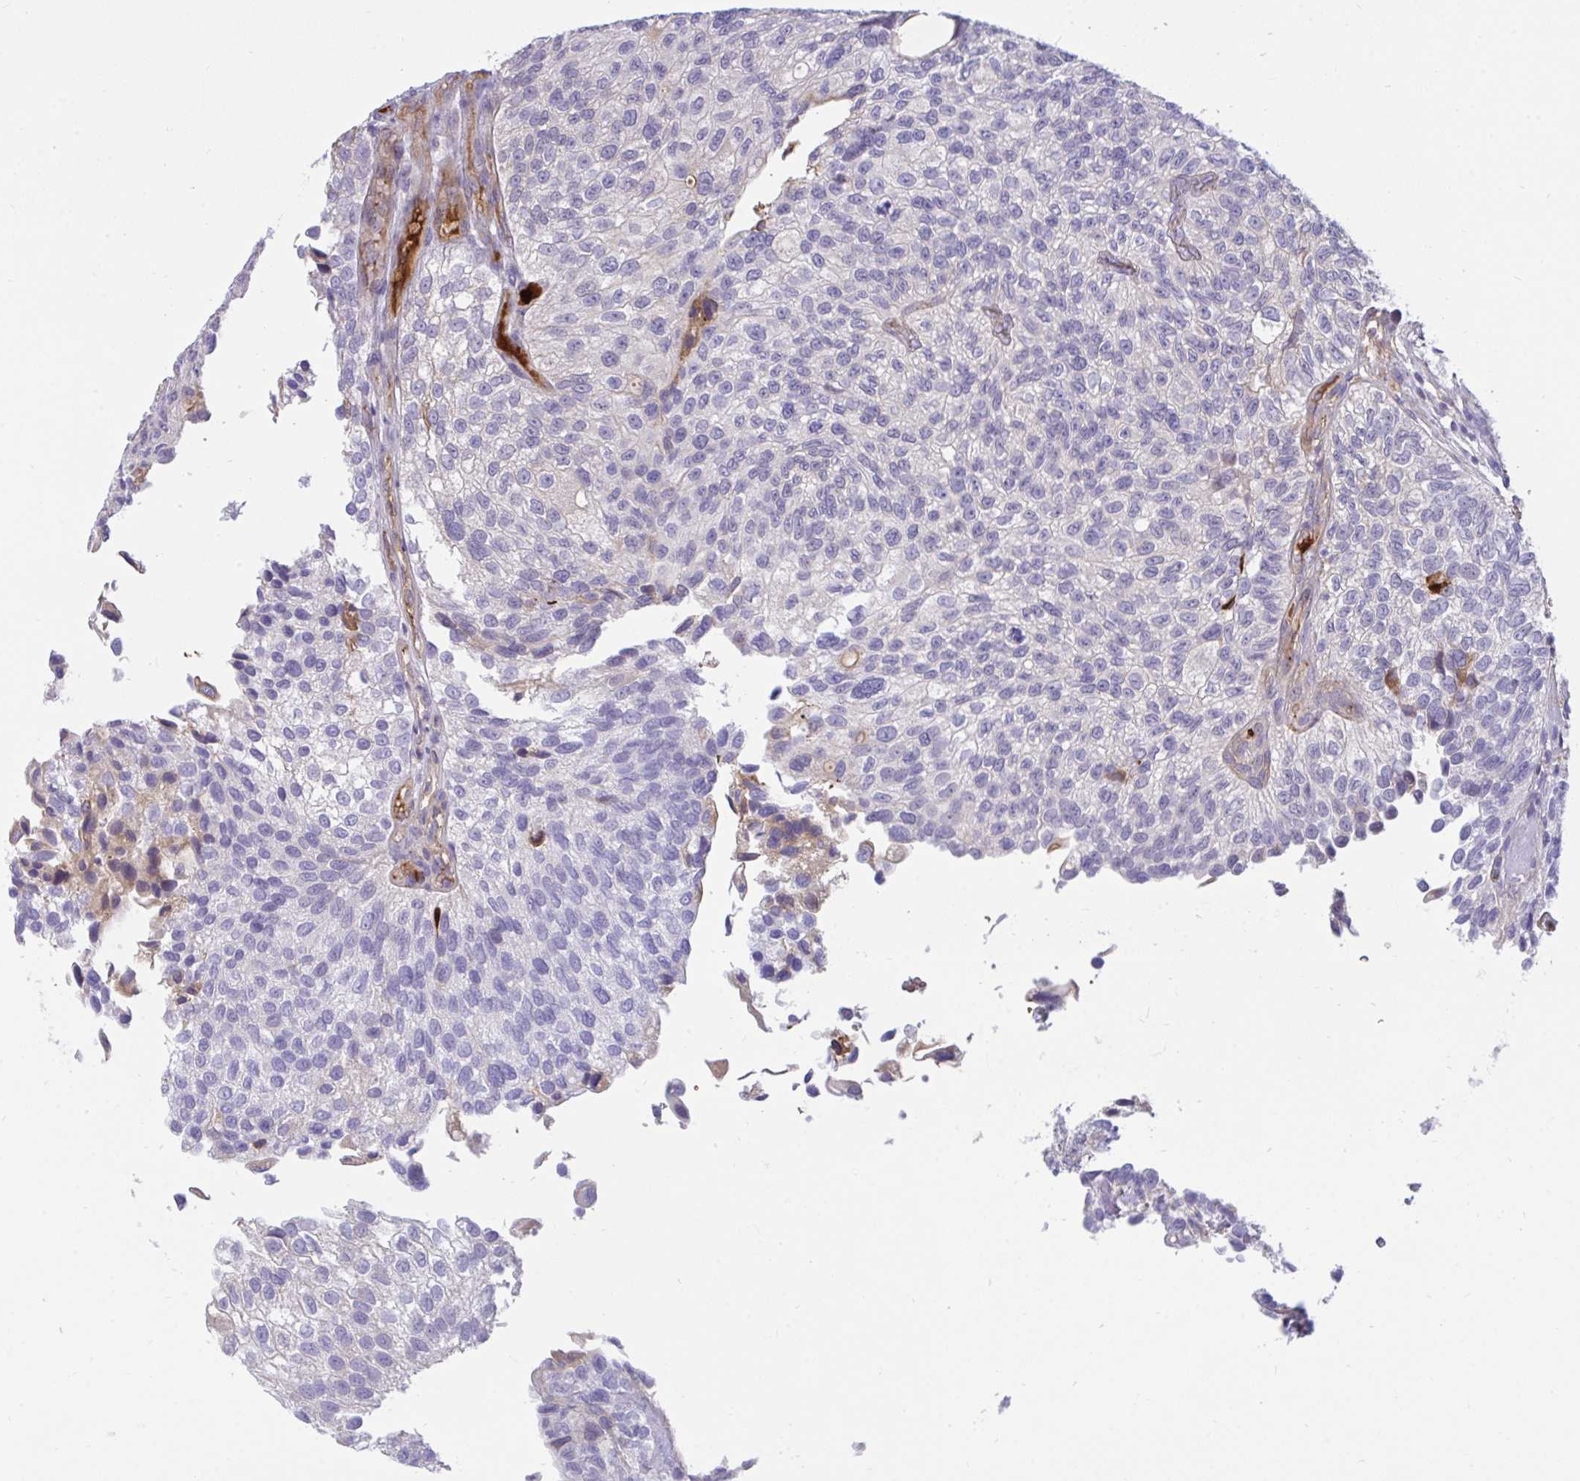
{"staining": {"intensity": "weak", "quantity": "<25%", "location": "cytoplasmic/membranous"}, "tissue": "urothelial cancer", "cell_type": "Tumor cells", "image_type": "cancer", "snomed": [{"axis": "morphology", "description": "Urothelial carcinoma, NOS"}, {"axis": "topography", "description": "Urinary bladder"}], "caption": "DAB (3,3'-diaminobenzidine) immunohistochemical staining of human transitional cell carcinoma reveals no significant positivity in tumor cells.", "gene": "F2", "patient": {"sex": "male", "age": 87}}